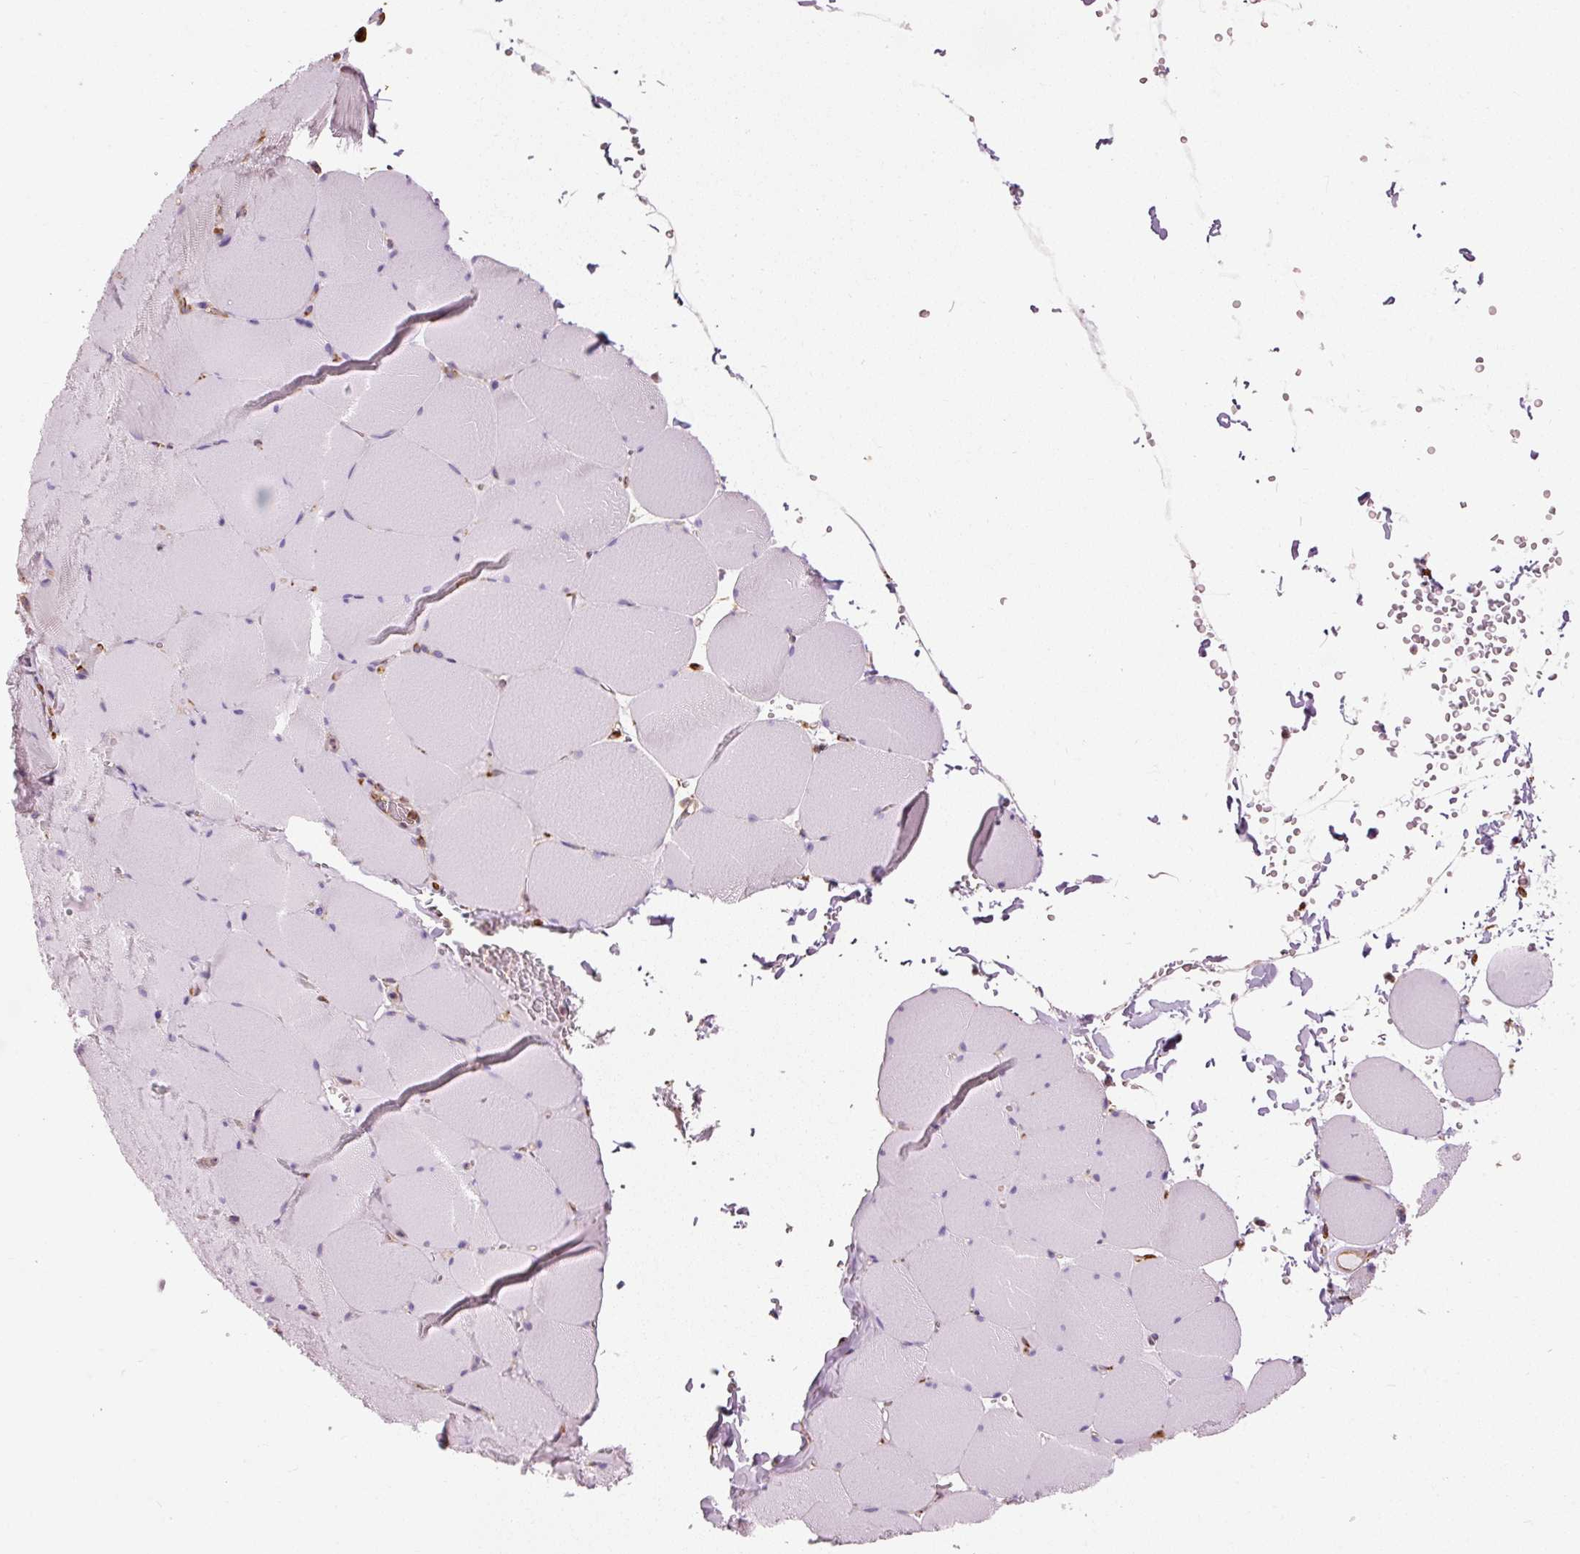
{"staining": {"intensity": "negative", "quantity": "none", "location": "none"}, "tissue": "skeletal muscle", "cell_type": "Myocytes", "image_type": "normal", "snomed": [{"axis": "morphology", "description": "Normal tissue, NOS"}, {"axis": "topography", "description": "Skeletal muscle"}, {"axis": "topography", "description": "Head-Neck"}], "caption": "The image demonstrates no significant expression in myocytes of skeletal muscle. Nuclei are stained in blue.", "gene": "ENSG00000256500", "patient": {"sex": "male", "age": 66}}